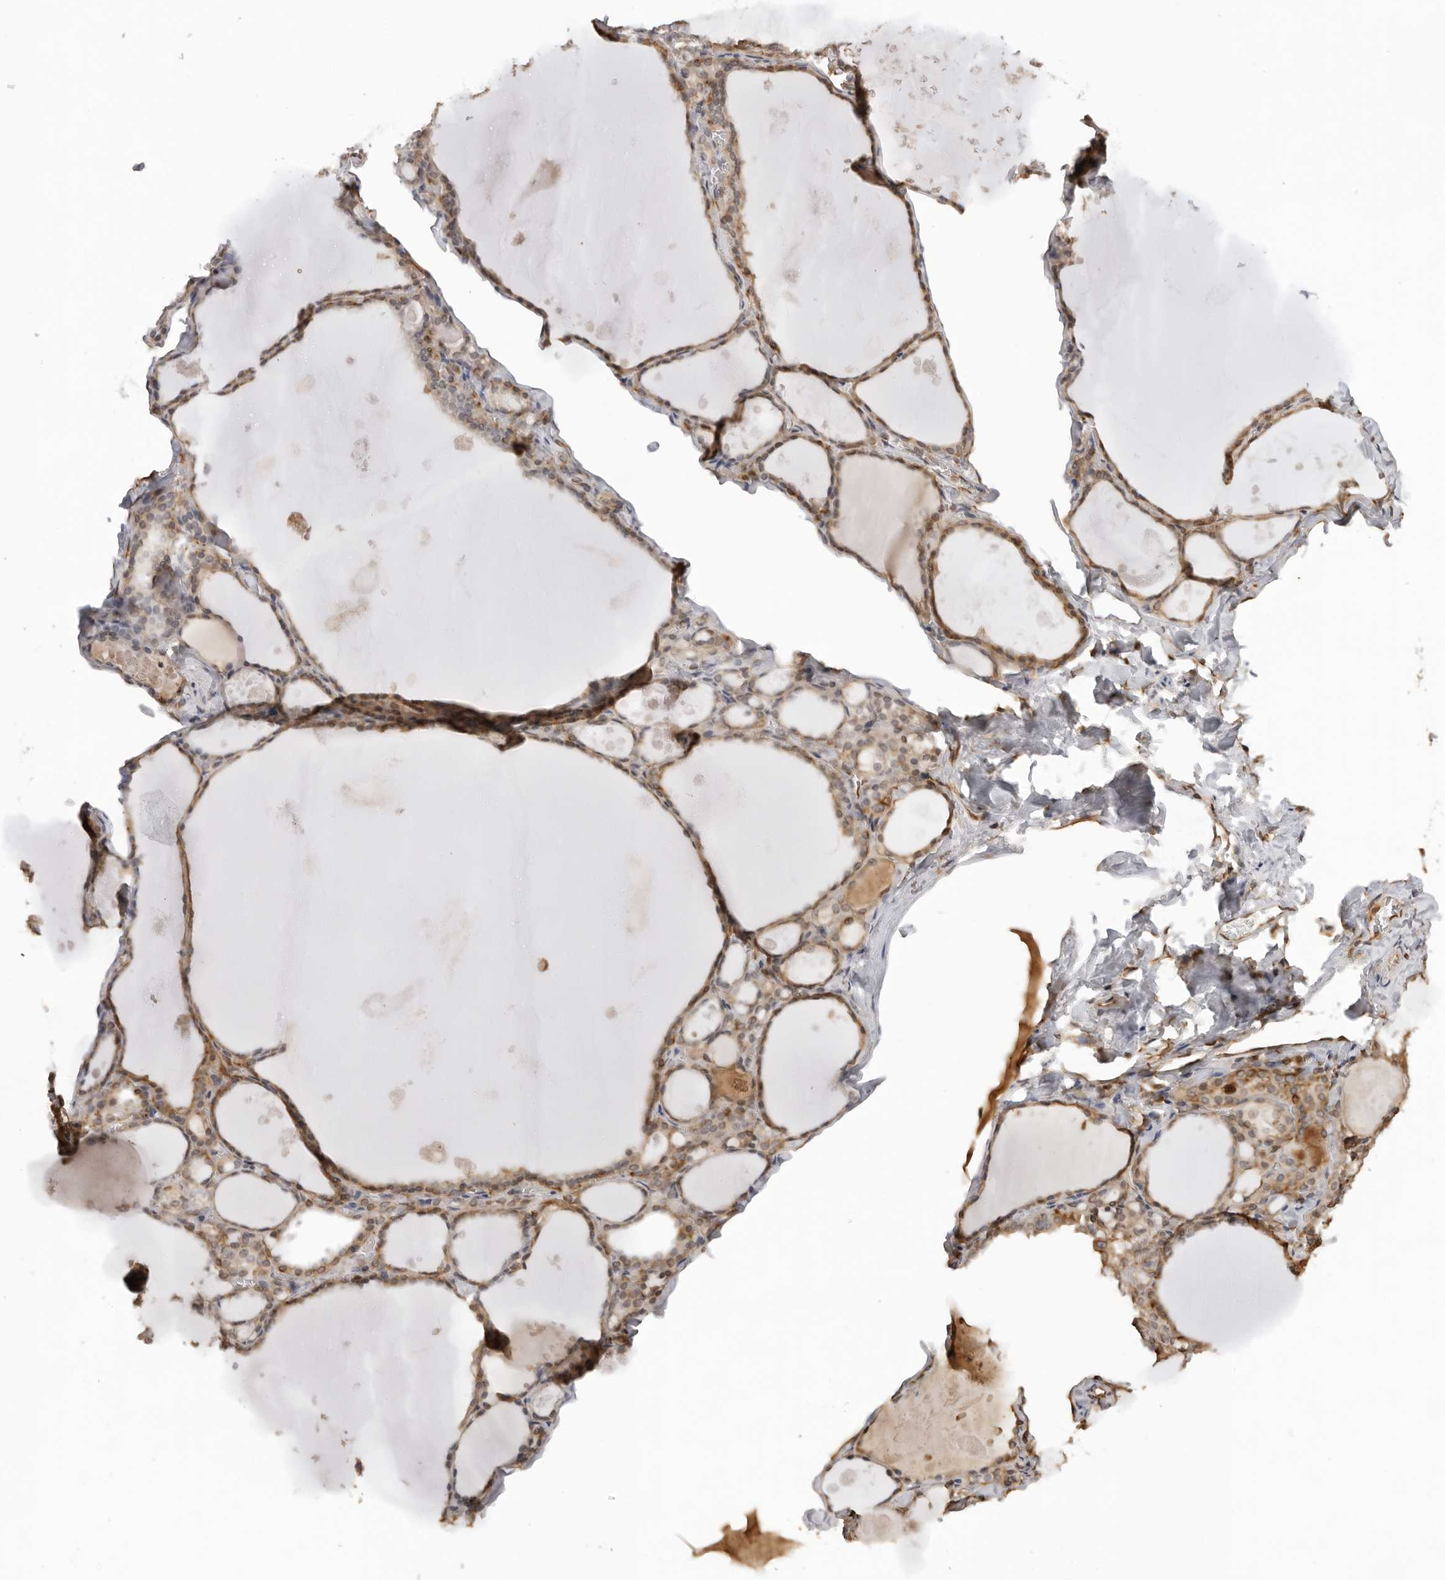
{"staining": {"intensity": "weak", "quantity": "<25%", "location": "cytoplasmic/membranous"}, "tissue": "thyroid gland", "cell_type": "Glandular cells", "image_type": "normal", "snomed": [{"axis": "morphology", "description": "Normal tissue, NOS"}, {"axis": "topography", "description": "Thyroid gland"}], "caption": "Micrograph shows no significant protein staining in glandular cells of benign thyroid gland. Nuclei are stained in blue.", "gene": "DYNLT5", "patient": {"sex": "male", "age": 56}}